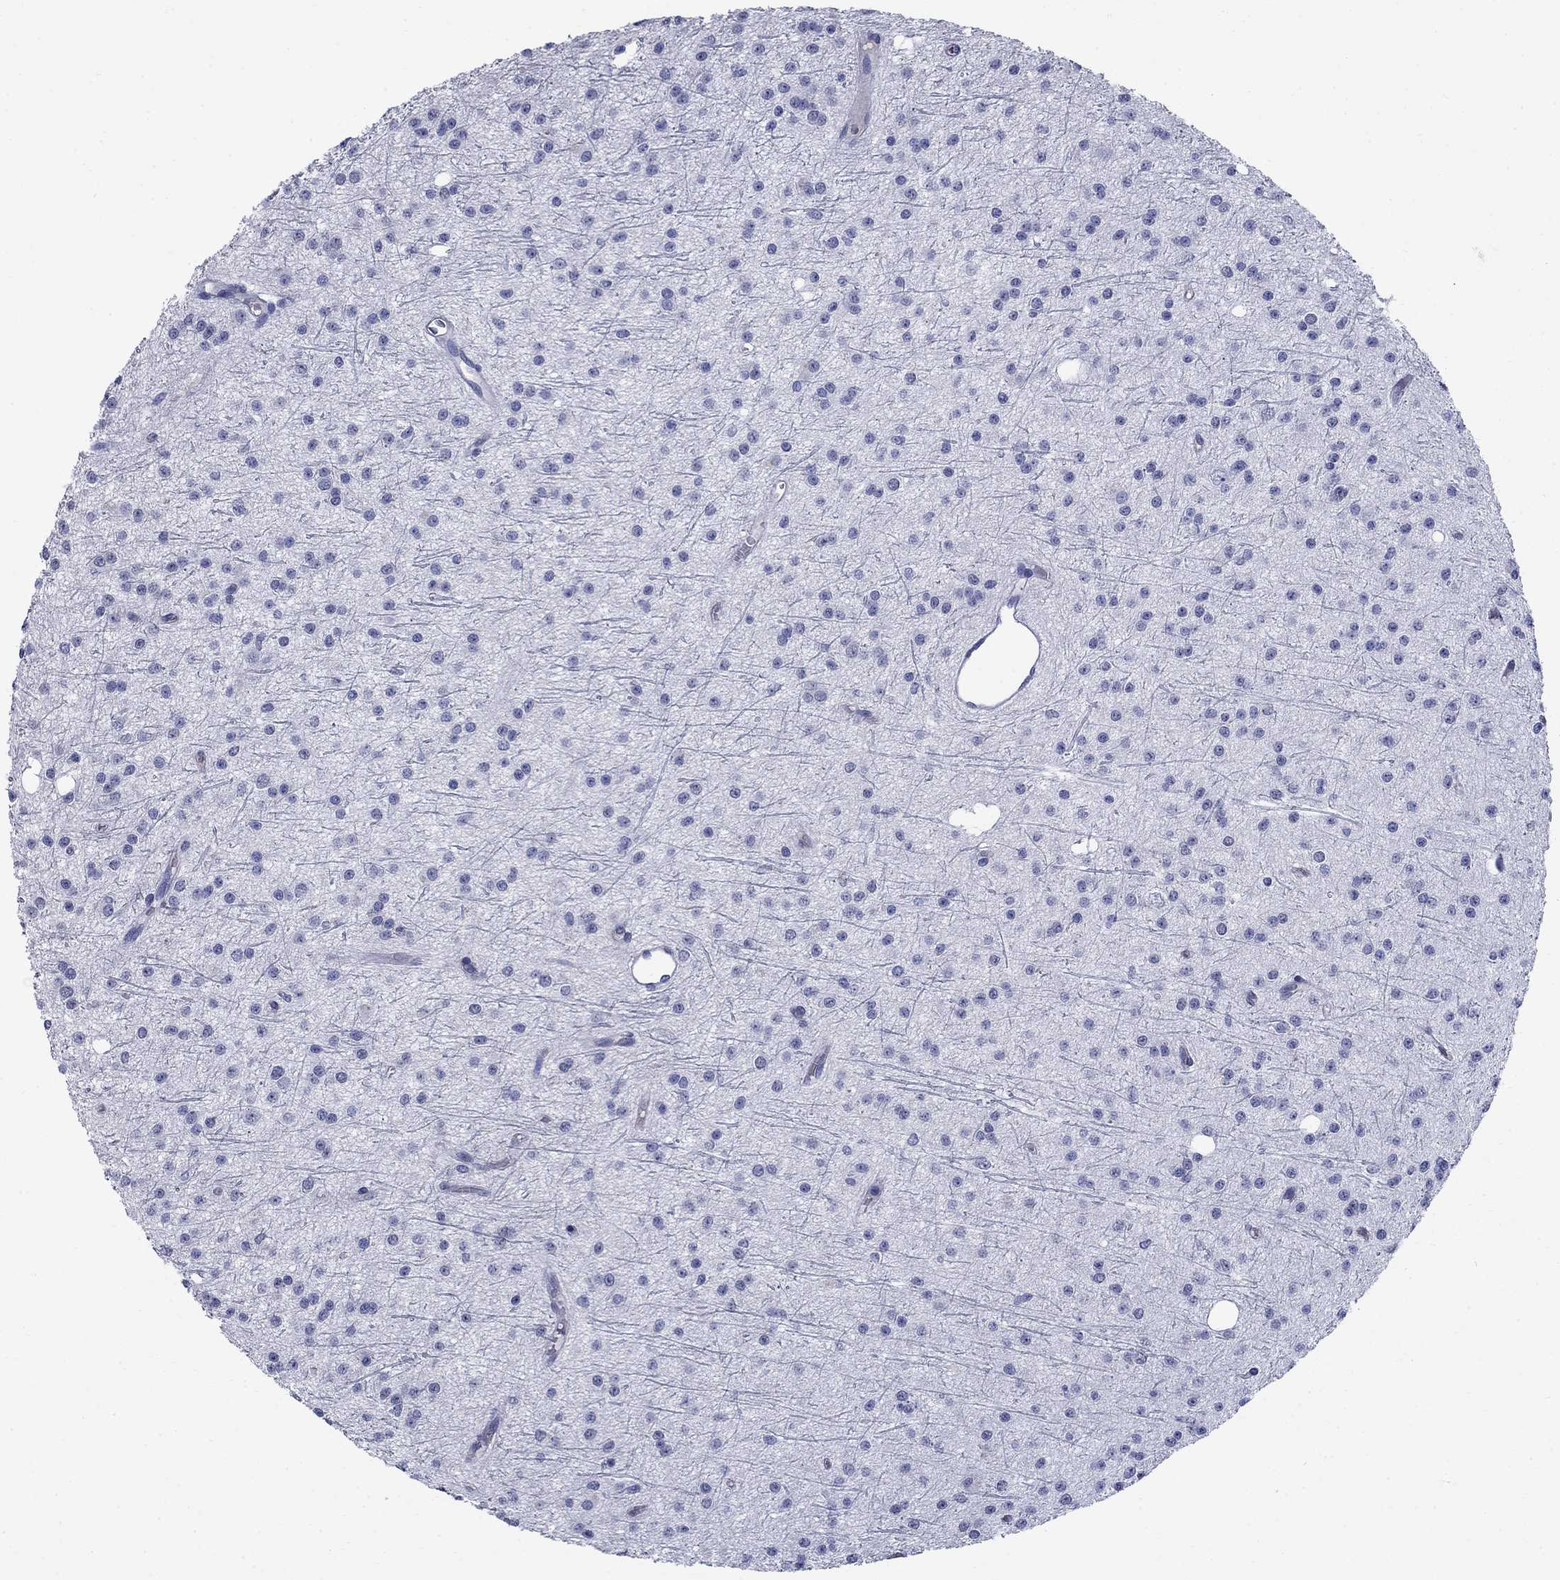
{"staining": {"intensity": "negative", "quantity": "none", "location": "none"}, "tissue": "glioma", "cell_type": "Tumor cells", "image_type": "cancer", "snomed": [{"axis": "morphology", "description": "Glioma, malignant, Low grade"}, {"axis": "topography", "description": "Brain"}], "caption": "Tumor cells show no significant expression in malignant glioma (low-grade).", "gene": "SMCP", "patient": {"sex": "male", "age": 27}}